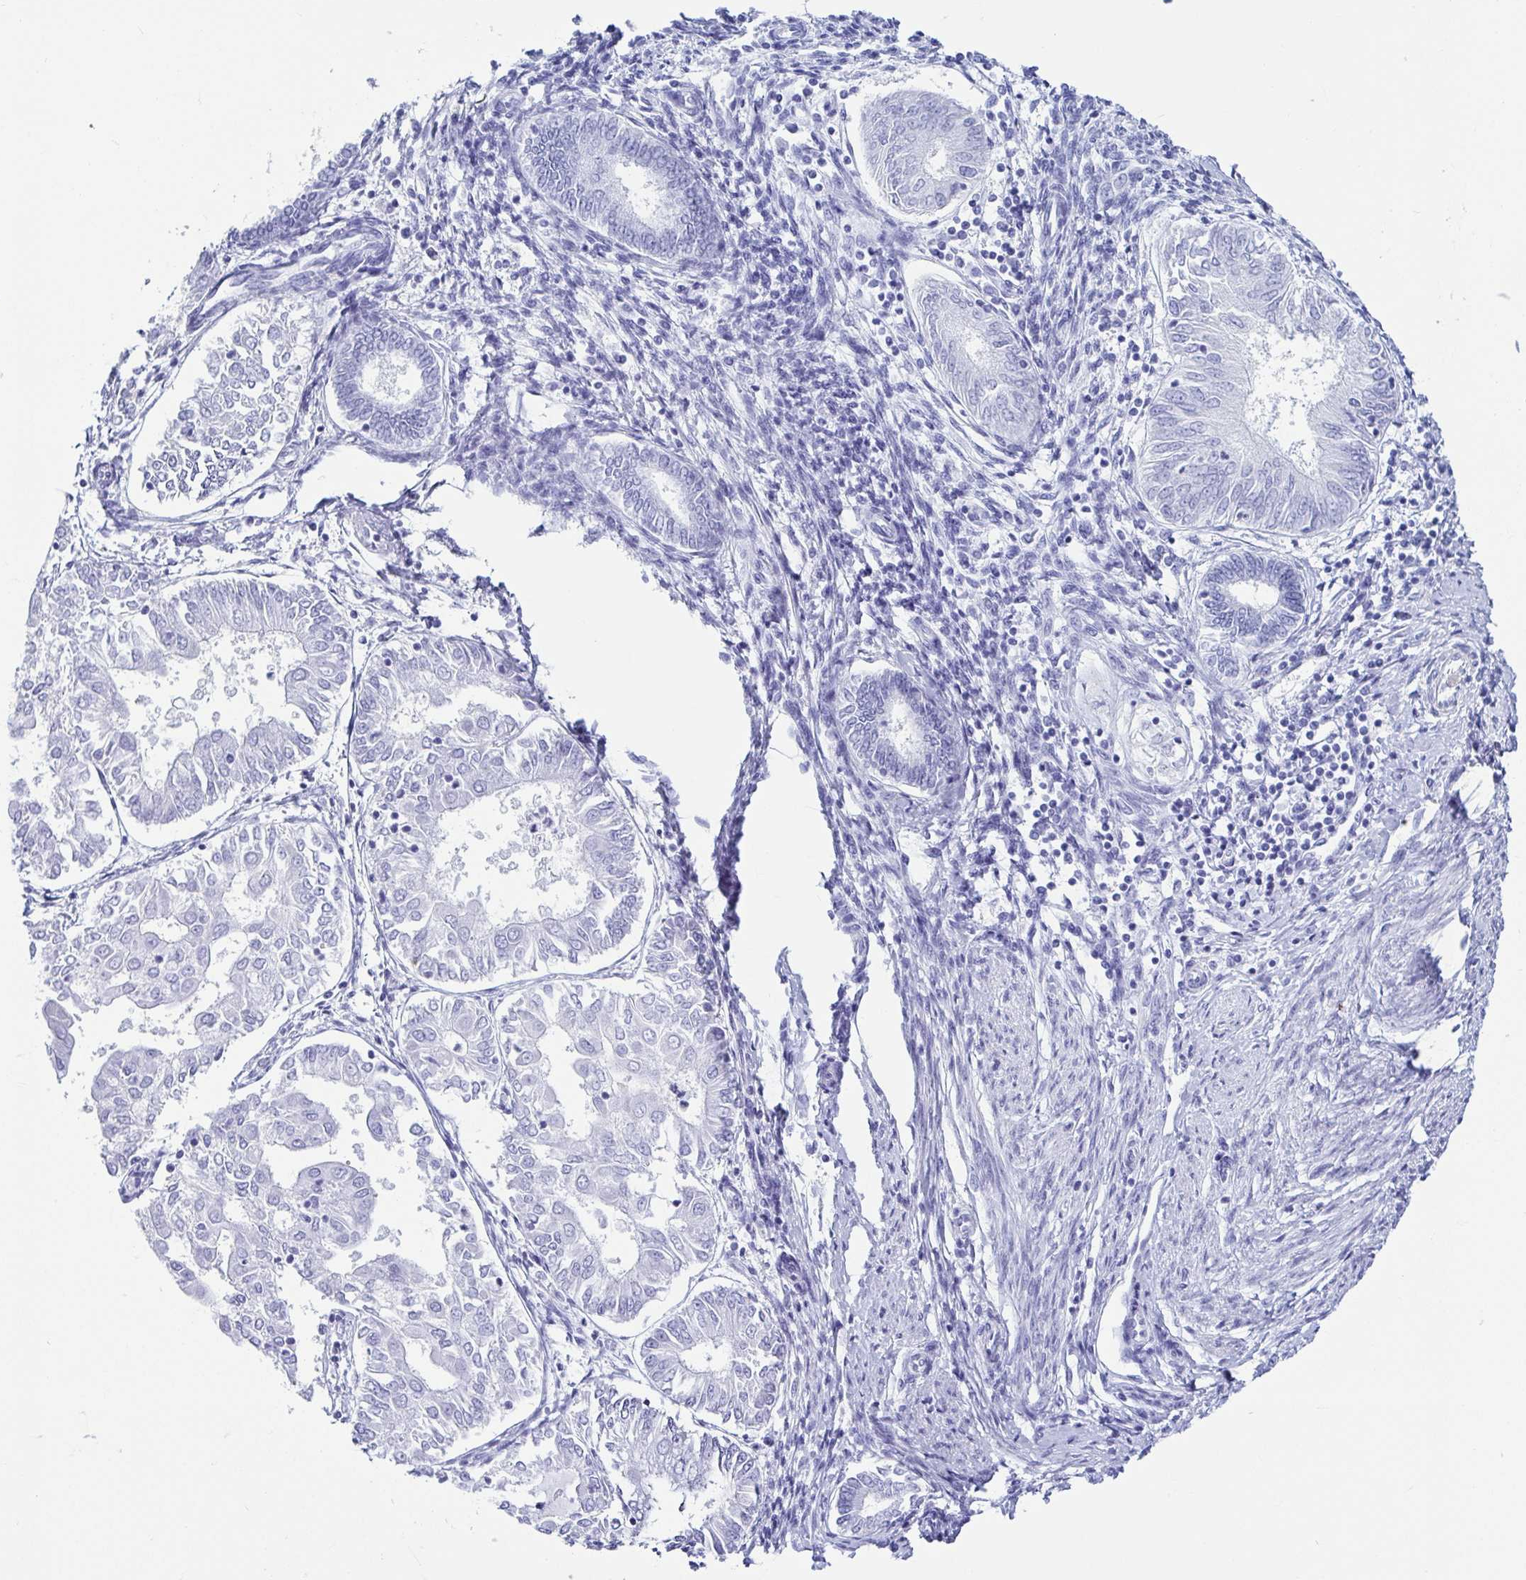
{"staining": {"intensity": "negative", "quantity": "none", "location": "none"}, "tissue": "endometrial cancer", "cell_type": "Tumor cells", "image_type": "cancer", "snomed": [{"axis": "morphology", "description": "Adenocarcinoma, NOS"}, {"axis": "topography", "description": "Endometrium"}], "caption": "Adenocarcinoma (endometrial) stained for a protein using IHC reveals no expression tumor cells.", "gene": "CD164L2", "patient": {"sex": "female", "age": 68}}